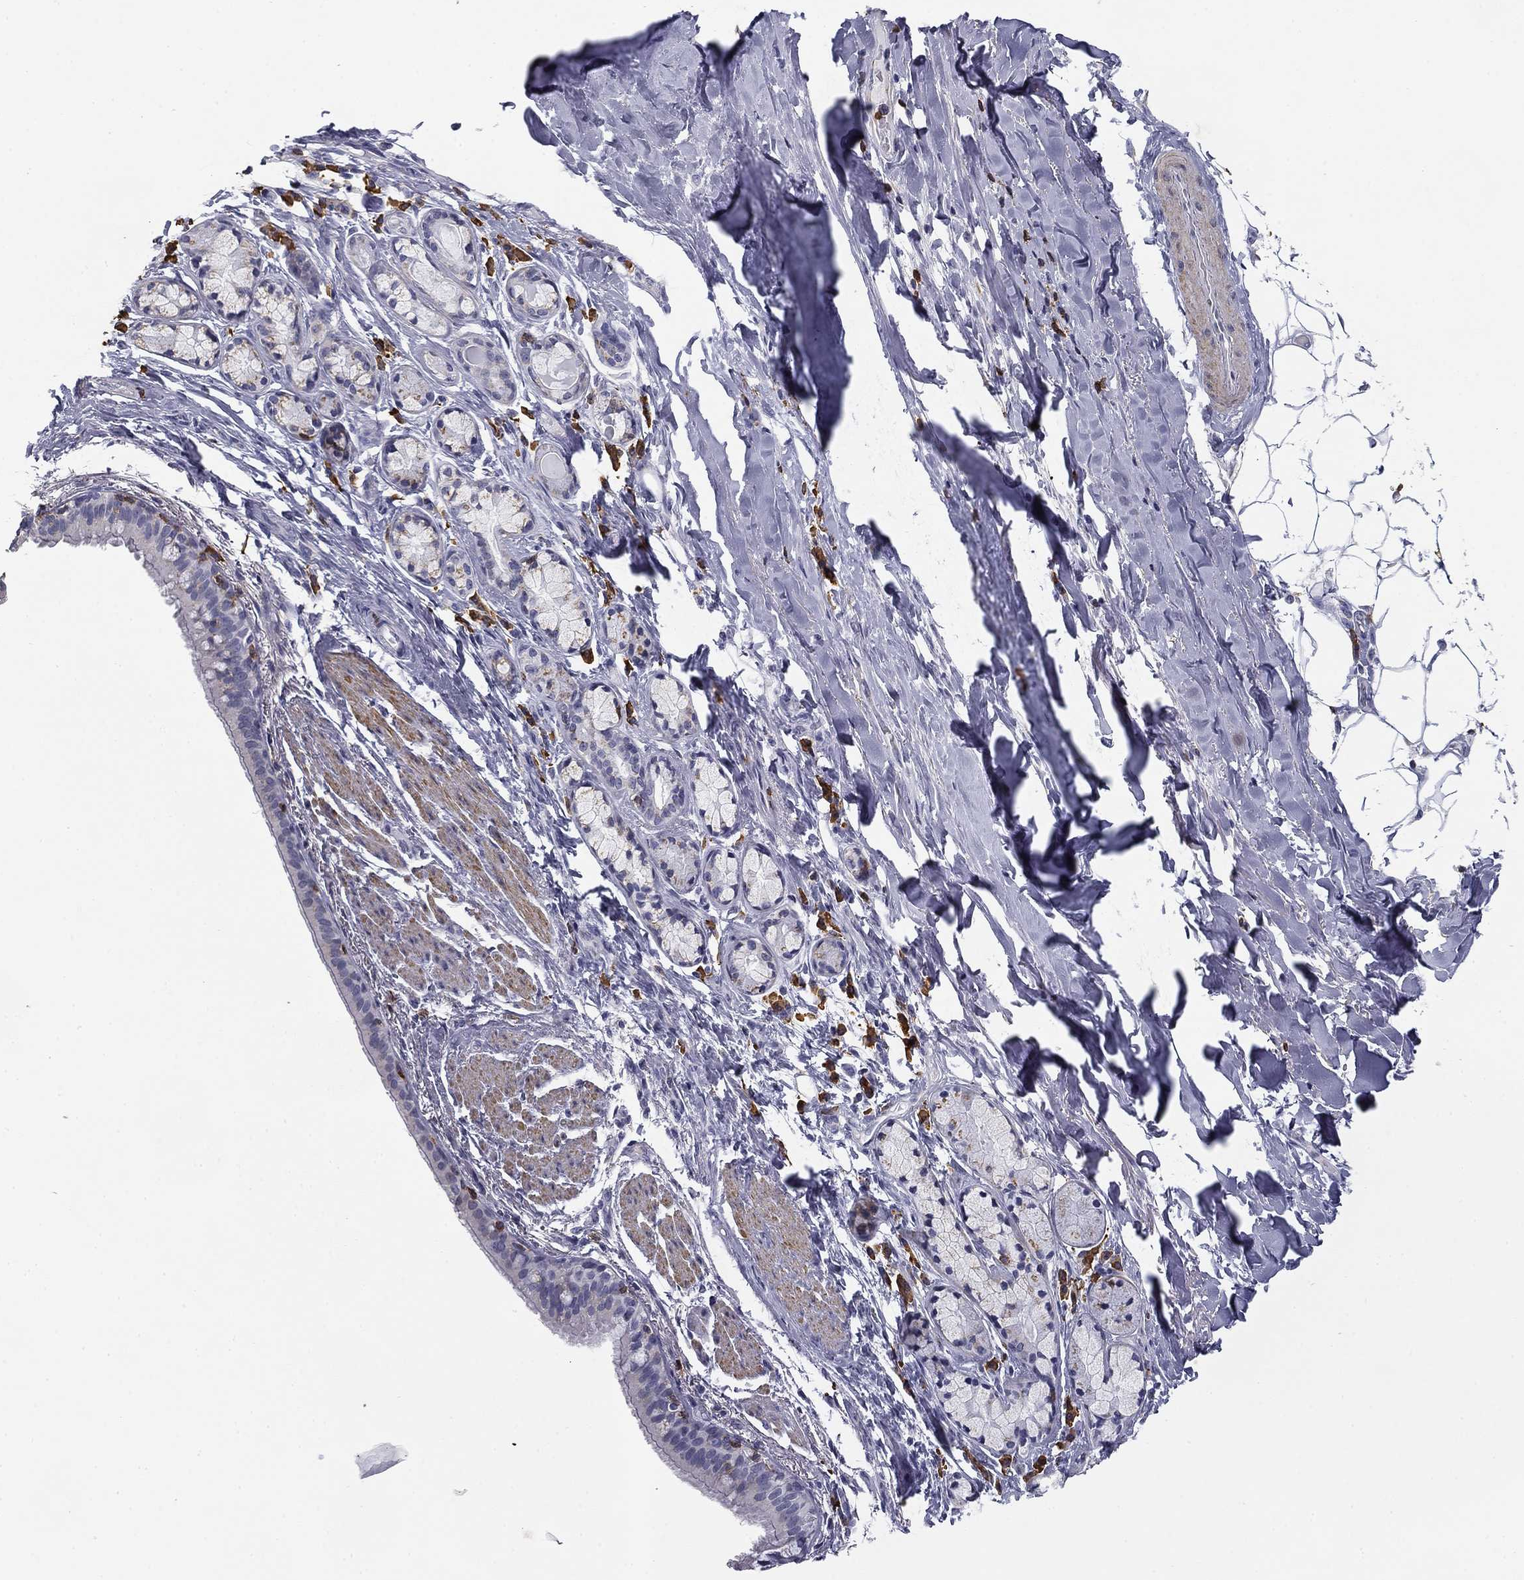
{"staining": {"intensity": "negative", "quantity": "none", "location": "none"}, "tissue": "bronchus", "cell_type": "Respiratory epithelial cells", "image_type": "normal", "snomed": [{"axis": "morphology", "description": "Normal tissue, NOS"}, {"axis": "morphology", "description": "Squamous cell carcinoma, NOS"}, {"axis": "topography", "description": "Bronchus"}, {"axis": "topography", "description": "Lung"}], "caption": "This is an immunohistochemistry (IHC) histopathology image of unremarkable bronchus. There is no expression in respiratory epithelial cells.", "gene": "TRAT1", "patient": {"sex": "male", "age": 69}}